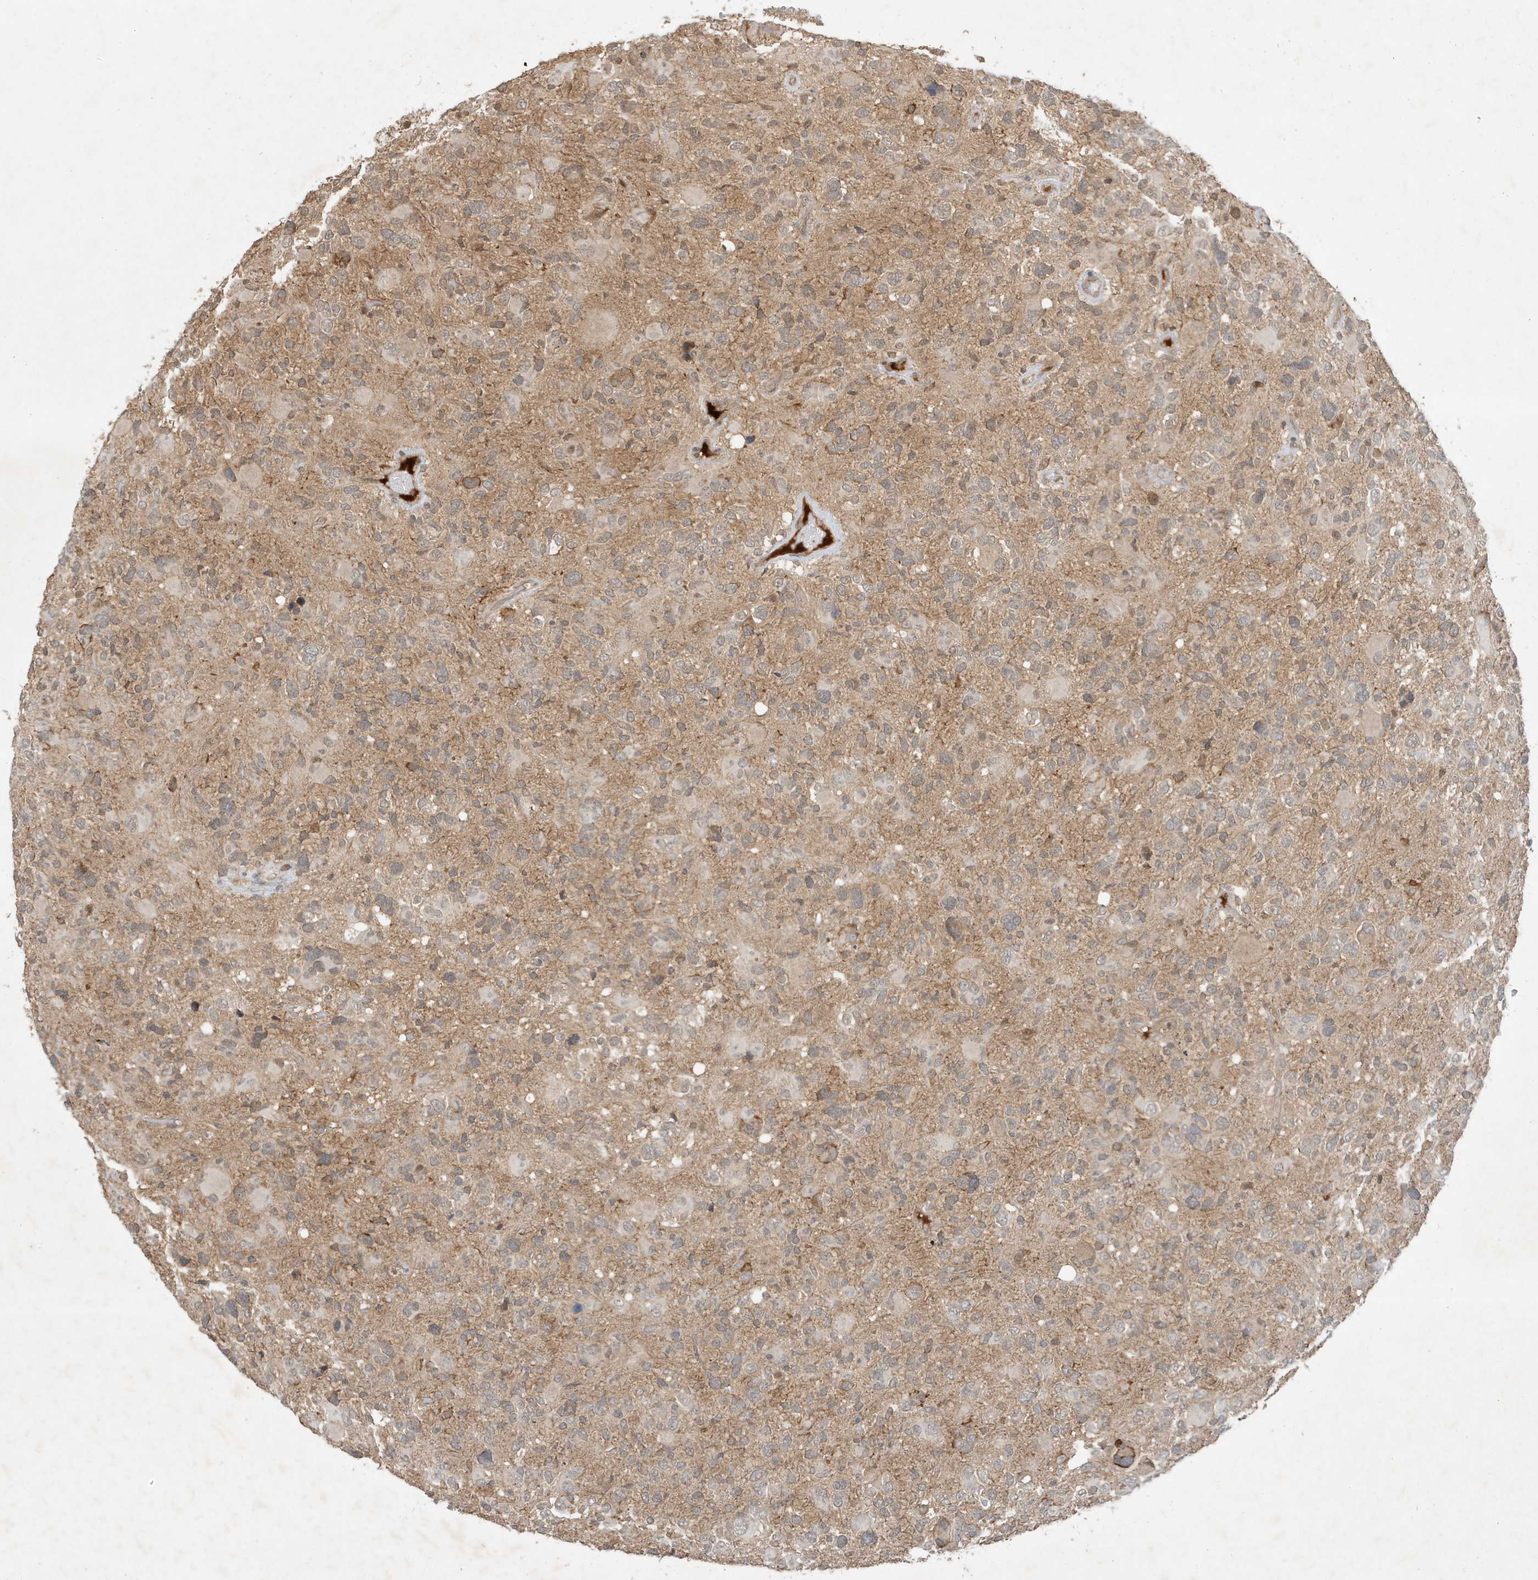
{"staining": {"intensity": "weak", "quantity": ">75%", "location": "cytoplasmic/membranous"}, "tissue": "glioma", "cell_type": "Tumor cells", "image_type": "cancer", "snomed": [{"axis": "morphology", "description": "Glioma, malignant, High grade"}, {"axis": "topography", "description": "Brain"}], "caption": "Tumor cells display low levels of weak cytoplasmic/membranous expression in about >75% of cells in human malignant glioma (high-grade).", "gene": "ABCB9", "patient": {"sex": "male", "age": 48}}